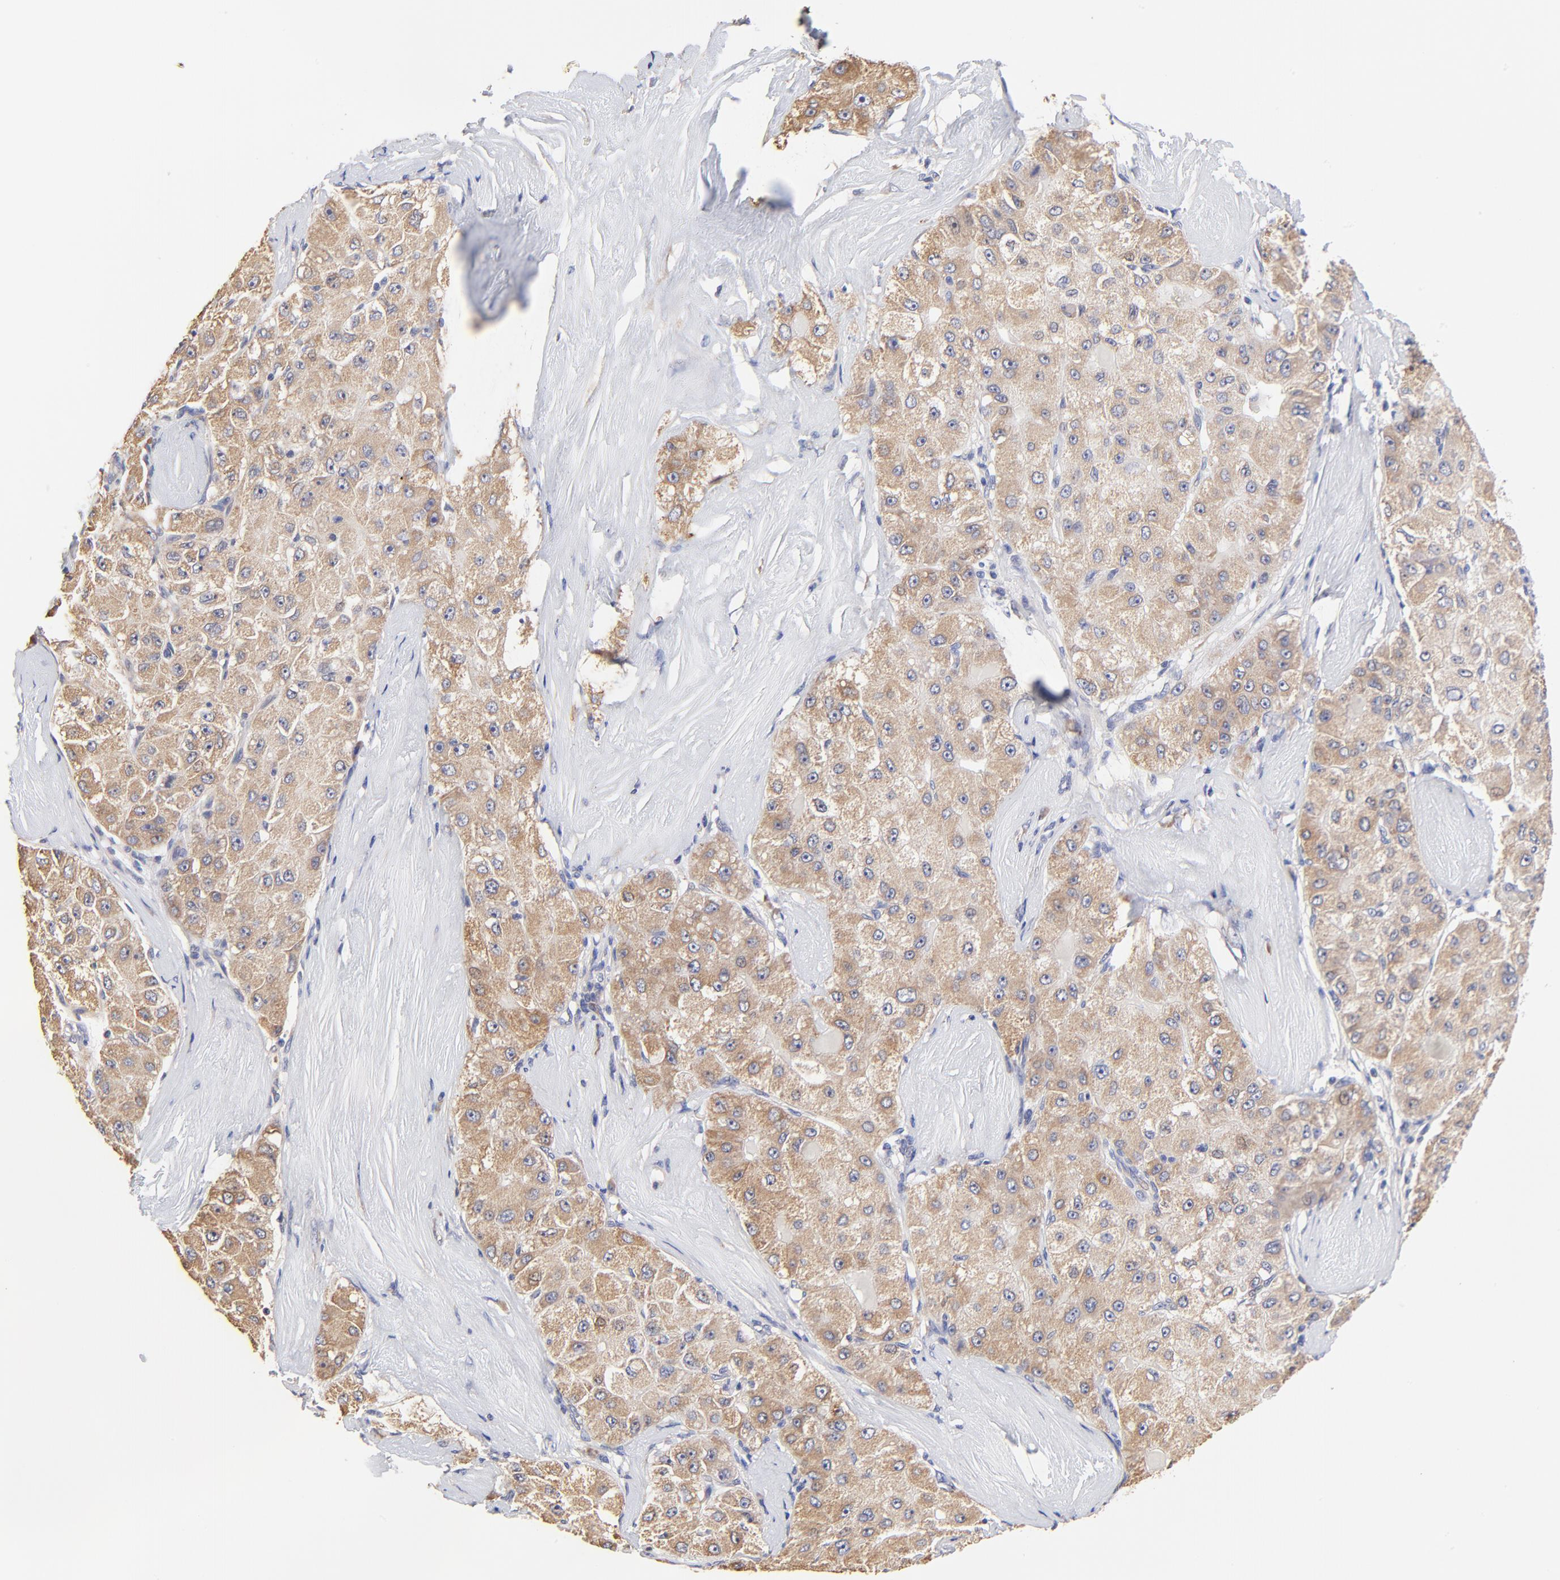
{"staining": {"intensity": "moderate", "quantity": ">75%", "location": "cytoplasmic/membranous"}, "tissue": "liver cancer", "cell_type": "Tumor cells", "image_type": "cancer", "snomed": [{"axis": "morphology", "description": "Carcinoma, Hepatocellular, NOS"}, {"axis": "topography", "description": "Liver"}], "caption": "High-magnification brightfield microscopy of hepatocellular carcinoma (liver) stained with DAB (brown) and counterstained with hematoxylin (blue). tumor cells exhibit moderate cytoplasmic/membranous staining is present in approximately>75% of cells. The staining is performed using DAB (3,3'-diaminobenzidine) brown chromogen to label protein expression. The nuclei are counter-stained blue using hematoxylin.", "gene": "PTK7", "patient": {"sex": "male", "age": 80}}